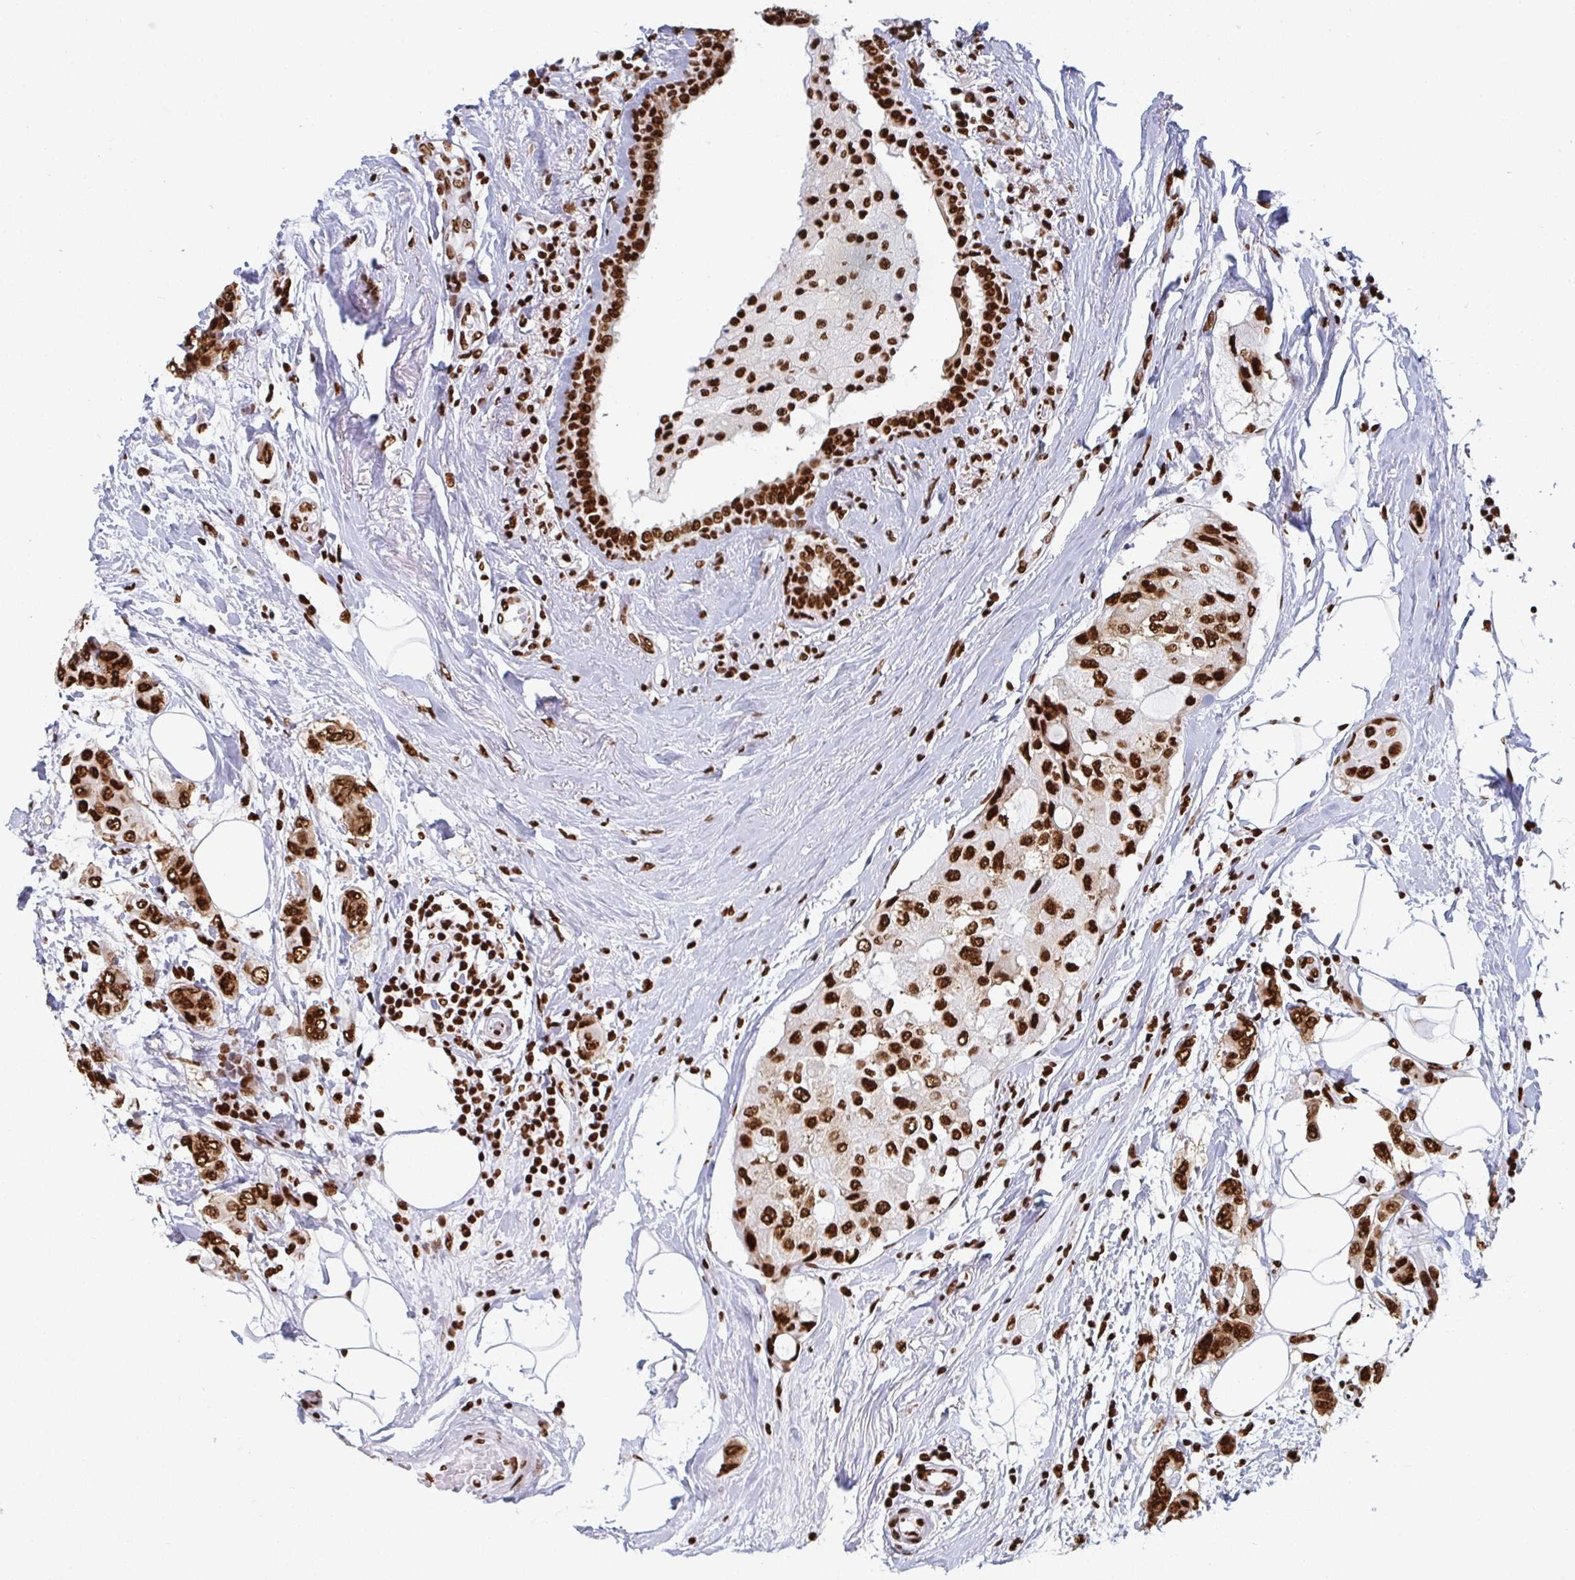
{"staining": {"intensity": "strong", "quantity": ">75%", "location": "nuclear"}, "tissue": "breast cancer", "cell_type": "Tumor cells", "image_type": "cancer", "snomed": [{"axis": "morphology", "description": "Lobular carcinoma"}, {"axis": "topography", "description": "Breast"}], "caption": "Breast cancer was stained to show a protein in brown. There is high levels of strong nuclear staining in approximately >75% of tumor cells. (DAB (3,3'-diaminobenzidine) = brown stain, brightfield microscopy at high magnification).", "gene": "GAR1", "patient": {"sex": "female", "age": 51}}